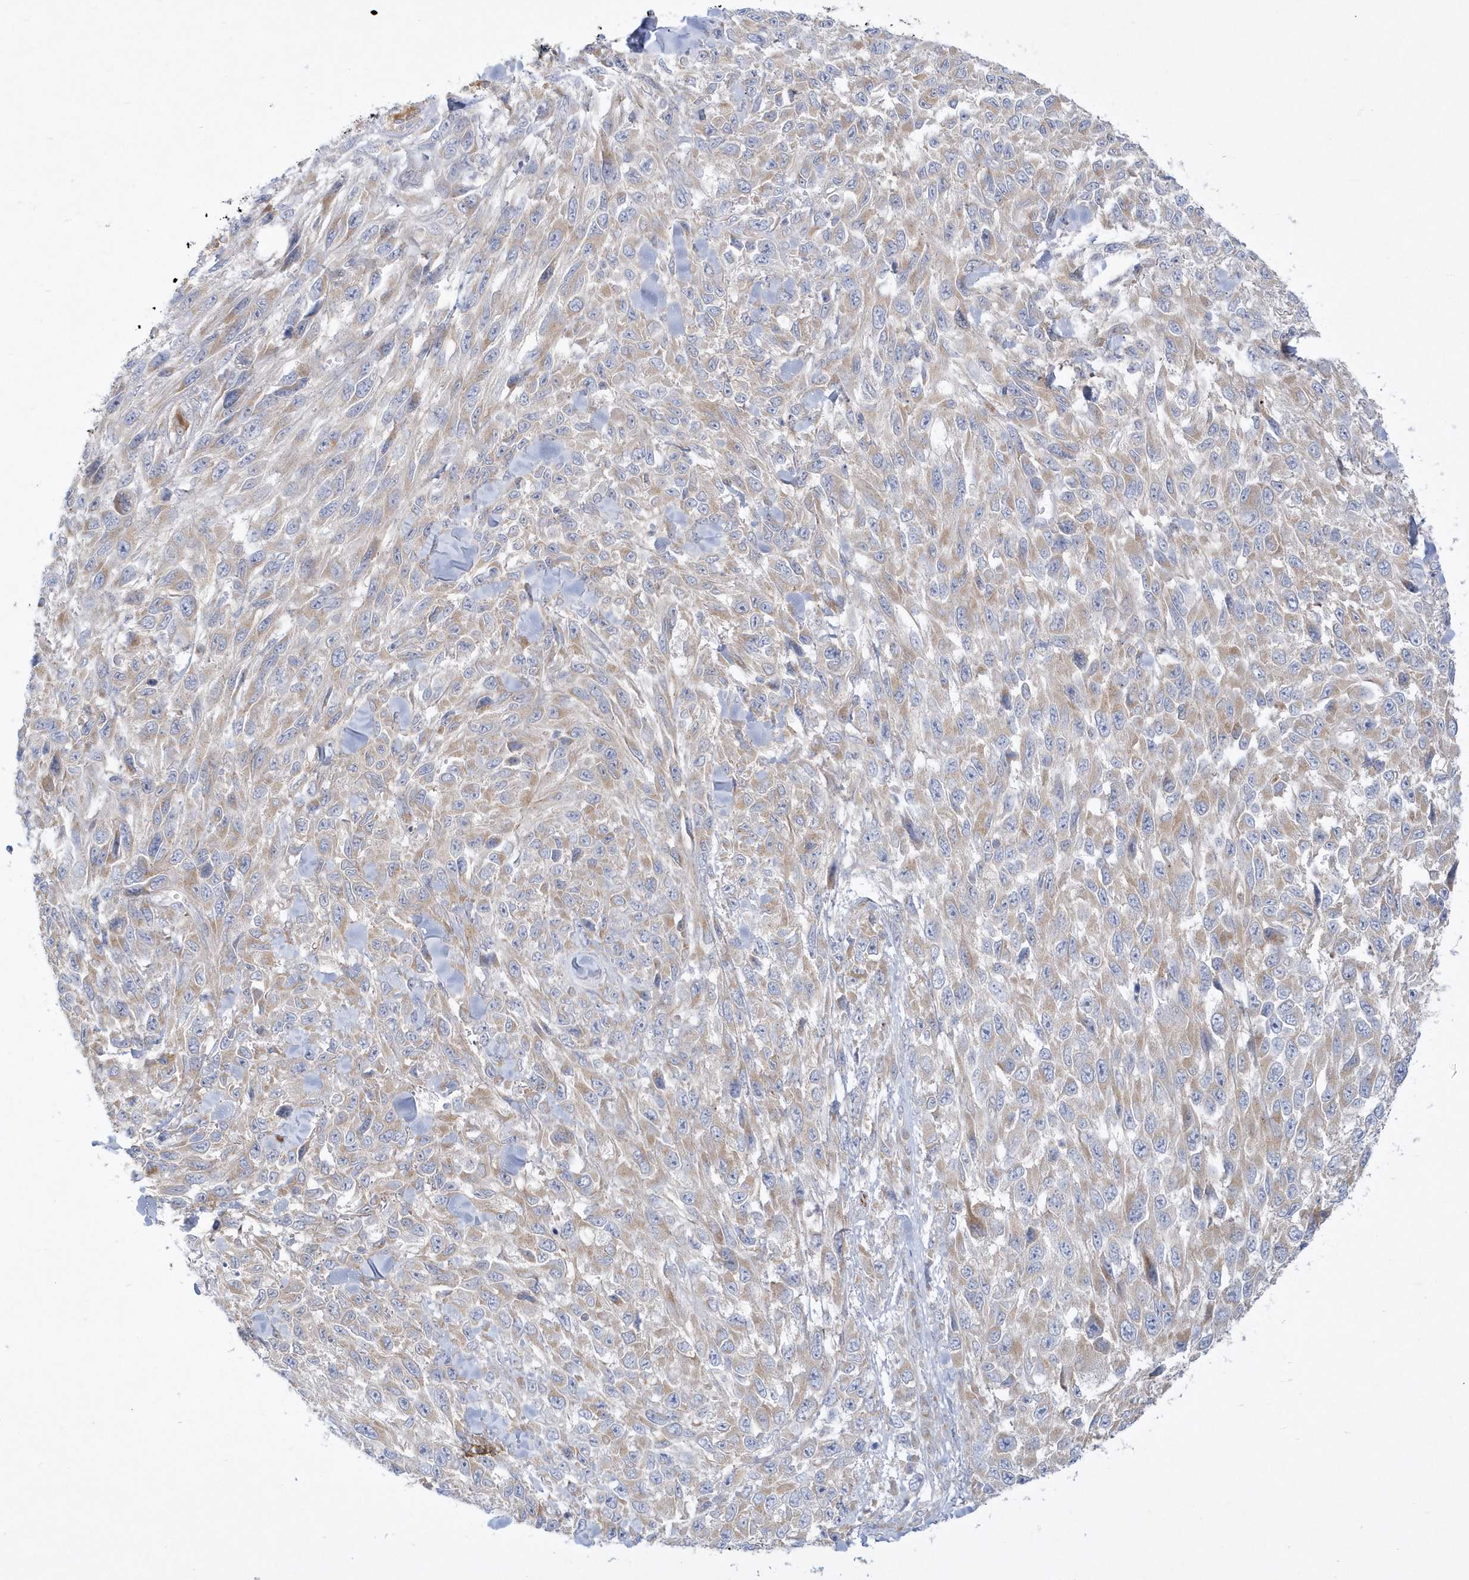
{"staining": {"intensity": "weak", "quantity": "25%-75%", "location": "cytoplasmic/membranous"}, "tissue": "melanoma", "cell_type": "Tumor cells", "image_type": "cancer", "snomed": [{"axis": "morphology", "description": "Malignant melanoma, NOS"}, {"axis": "topography", "description": "Skin"}], "caption": "Malignant melanoma stained with DAB (3,3'-diaminobenzidine) immunohistochemistry reveals low levels of weak cytoplasmic/membranous positivity in about 25%-75% of tumor cells.", "gene": "DNAJC18", "patient": {"sex": "female", "age": 96}}